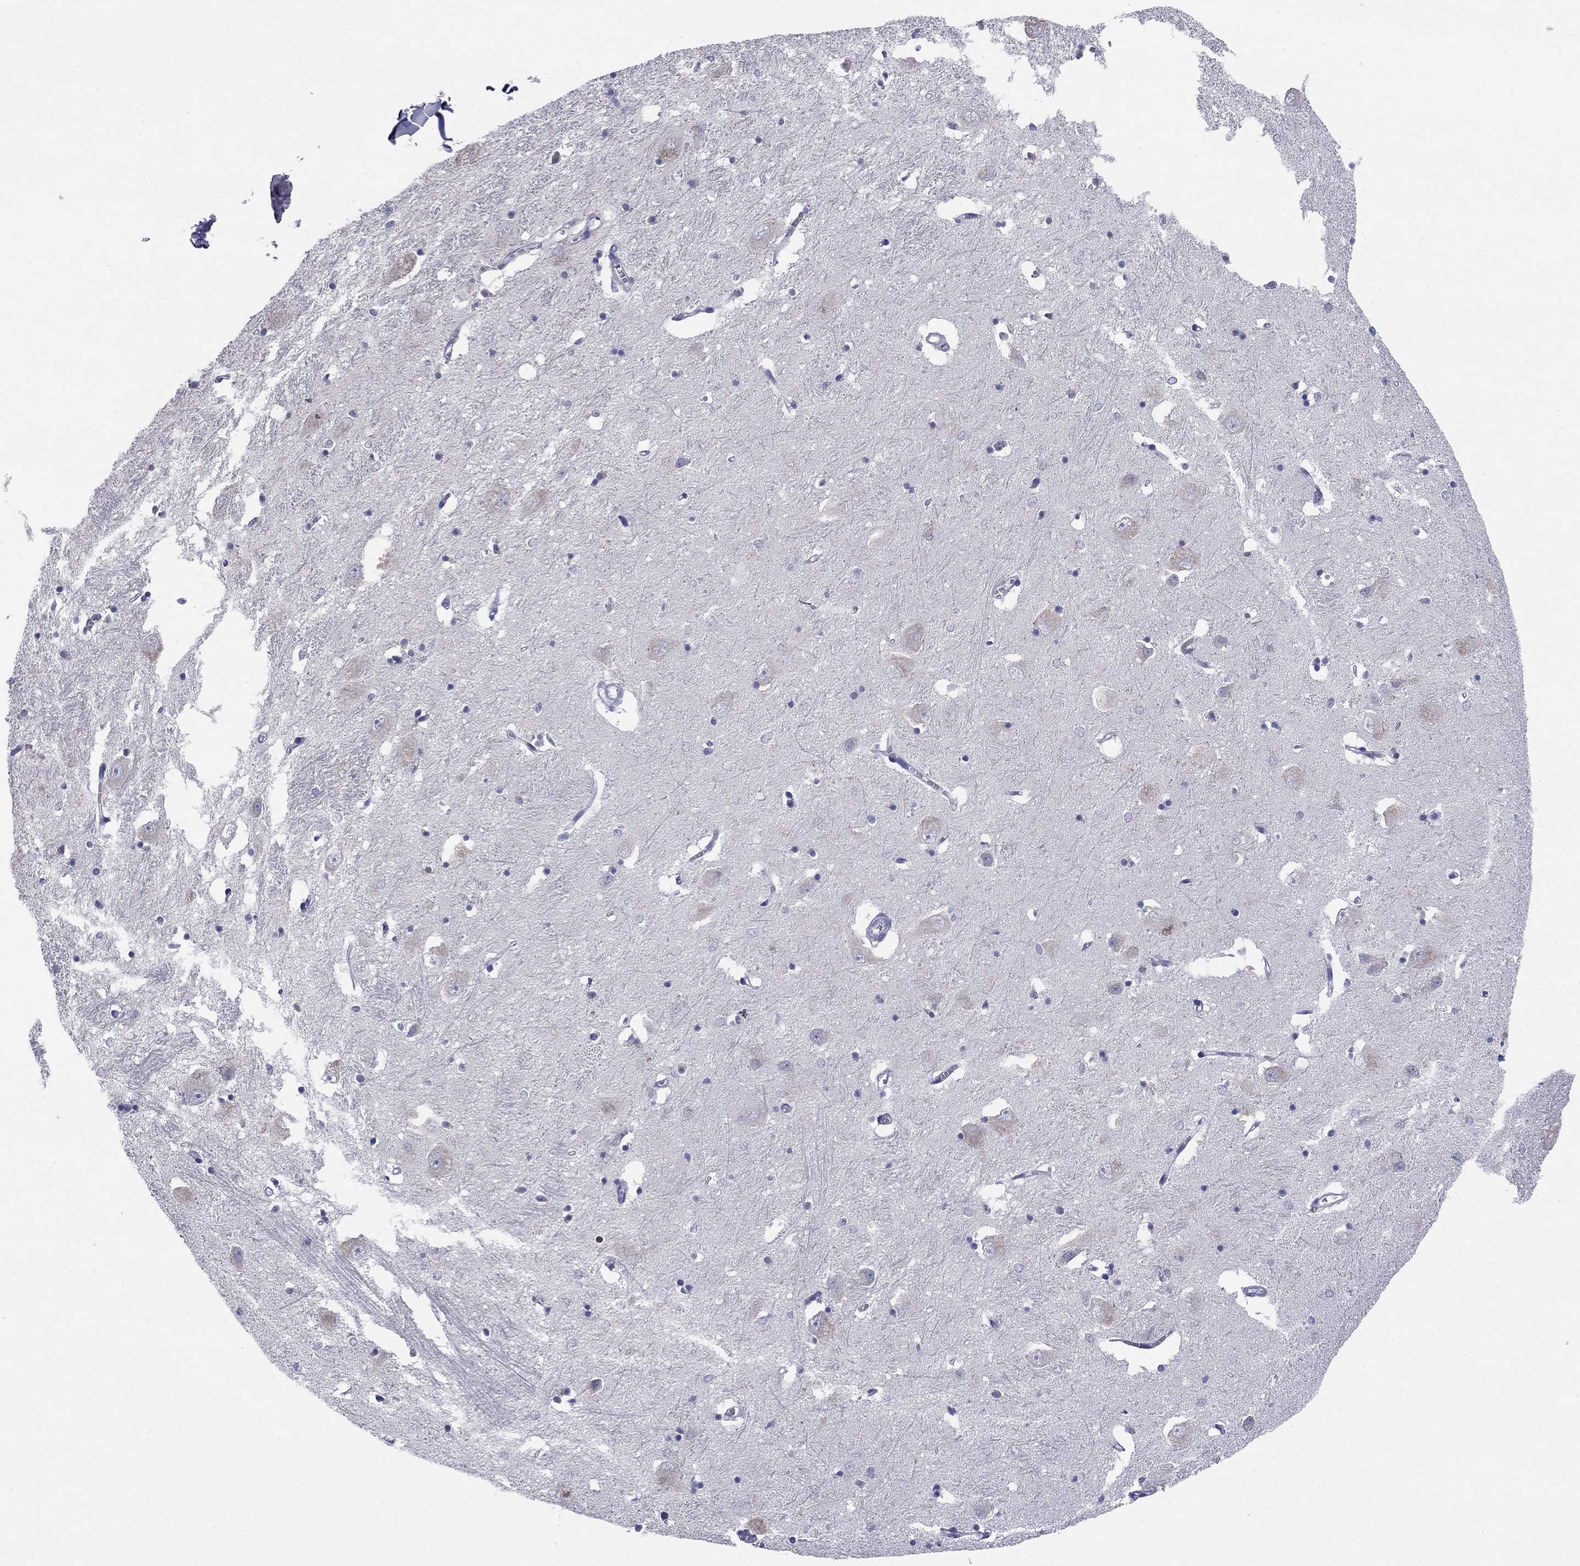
{"staining": {"intensity": "negative", "quantity": "none", "location": "none"}, "tissue": "caudate", "cell_type": "Glial cells", "image_type": "normal", "snomed": [{"axis": "morphology", "description": "Normal tissue, NOS"}, {"axis": "topography", "description": "Lateral ventricle wall"}], "caption": "Micrograph shows no significant protein expression in glial cells of unremarkable caudate. (DAB immunohistochemistry (IHC) with hematoxylin counter stain).", "gene": "GRK7", "patient": {"sex": "male", "age": 54}}